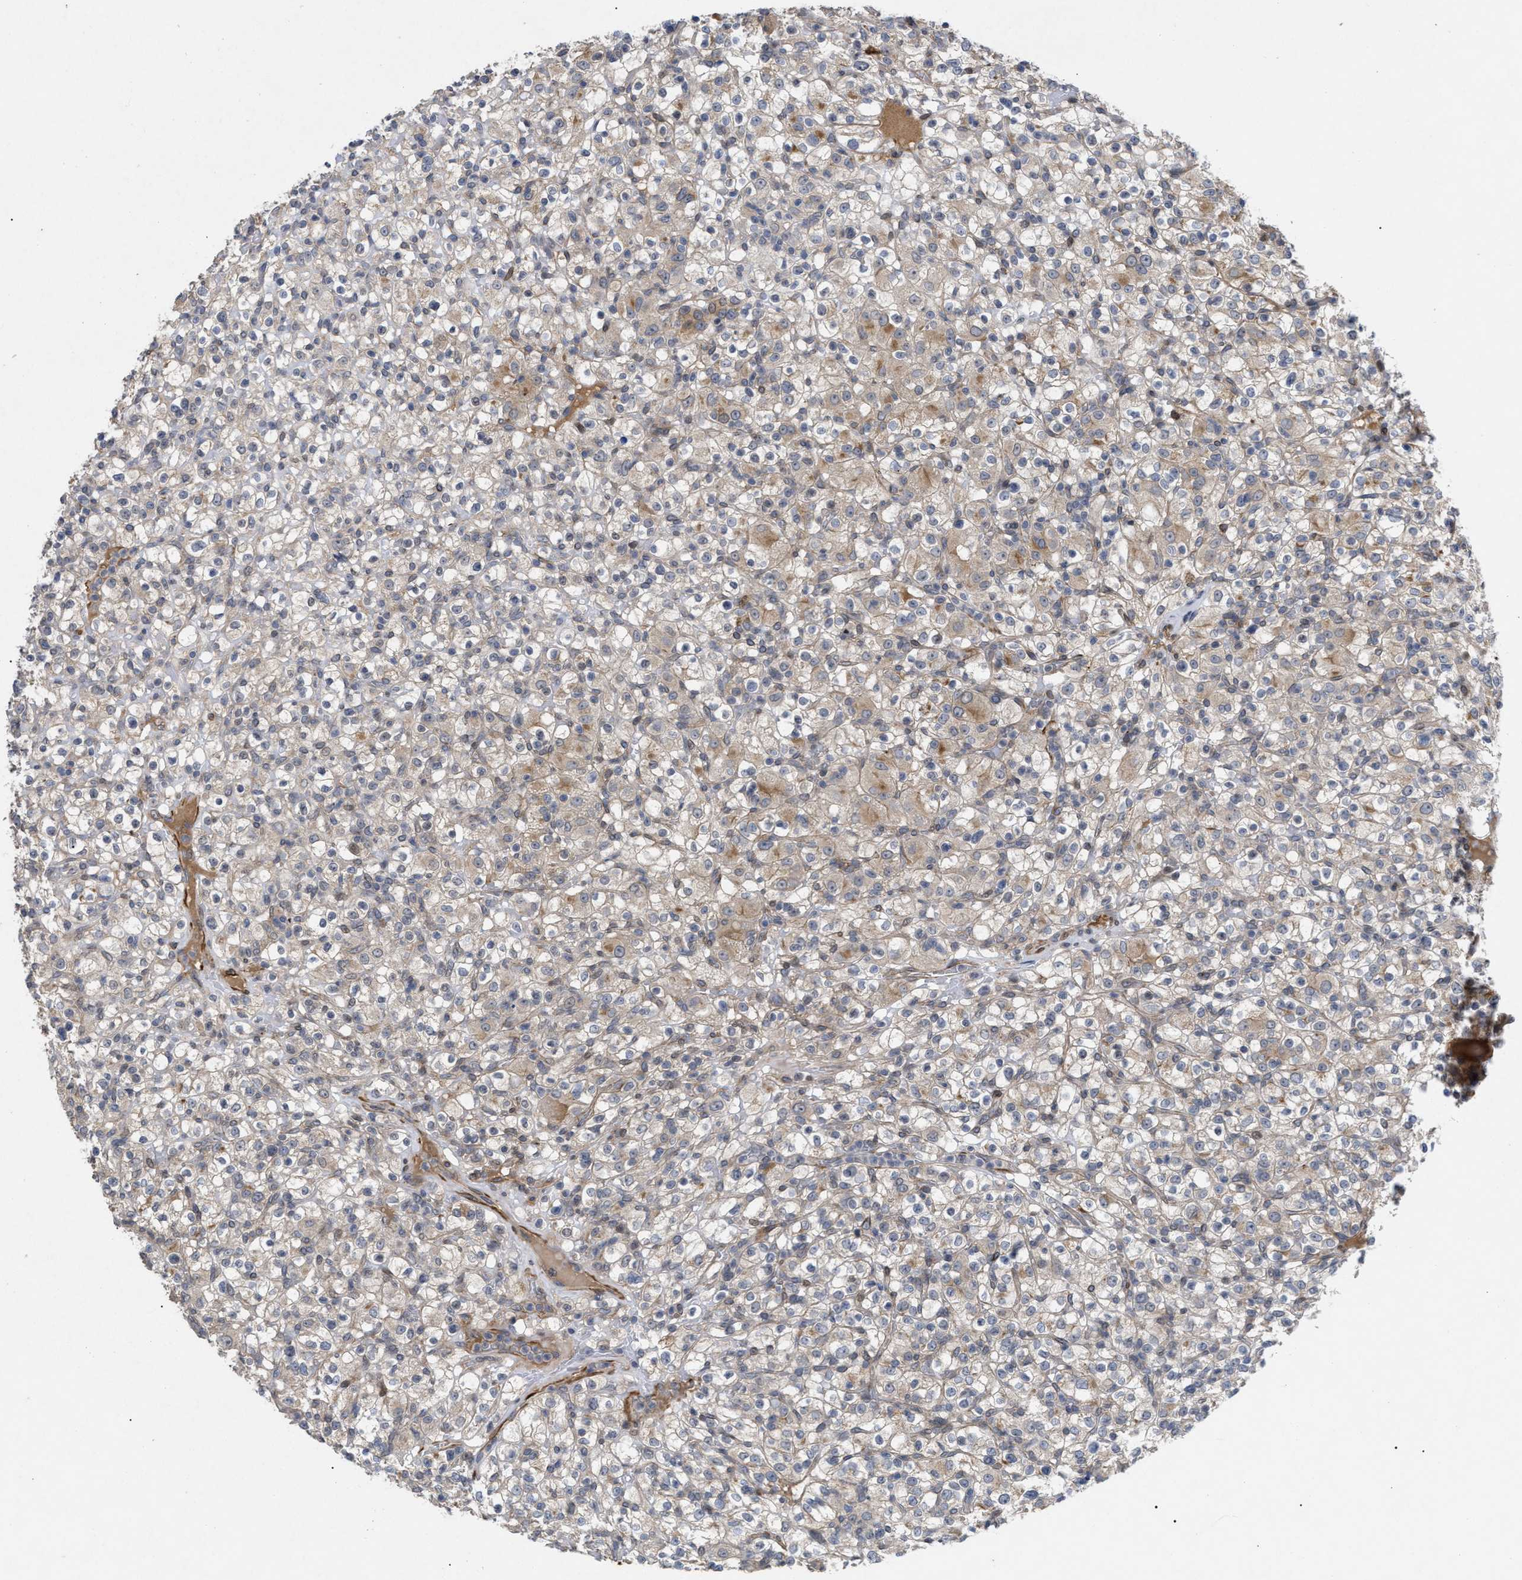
{"staining": {"intensity": "weak", "quantity": ">75%", "location": "cytoplasmic/membranous"}, "tissue": "renal cancer", "cell_type": "Tumor cells", "image_type": "cancer", "snomed": [{"axis": "morphology", "description": "Normal tissue, NOS"}, {"axis": "morphology", "description": "Adenocarcinoma, NOS"}, {"axis": "topography", "description": "Kidney"}], "caption": "The image reveals staining of renal cancer (adenocarcinoma), revealing weak cytoplasmic/membranous protein staining (brown color) within tumor cells.", "gene": "ST6GALNAC6", "patient": {"sex": "female", "age": 72}}